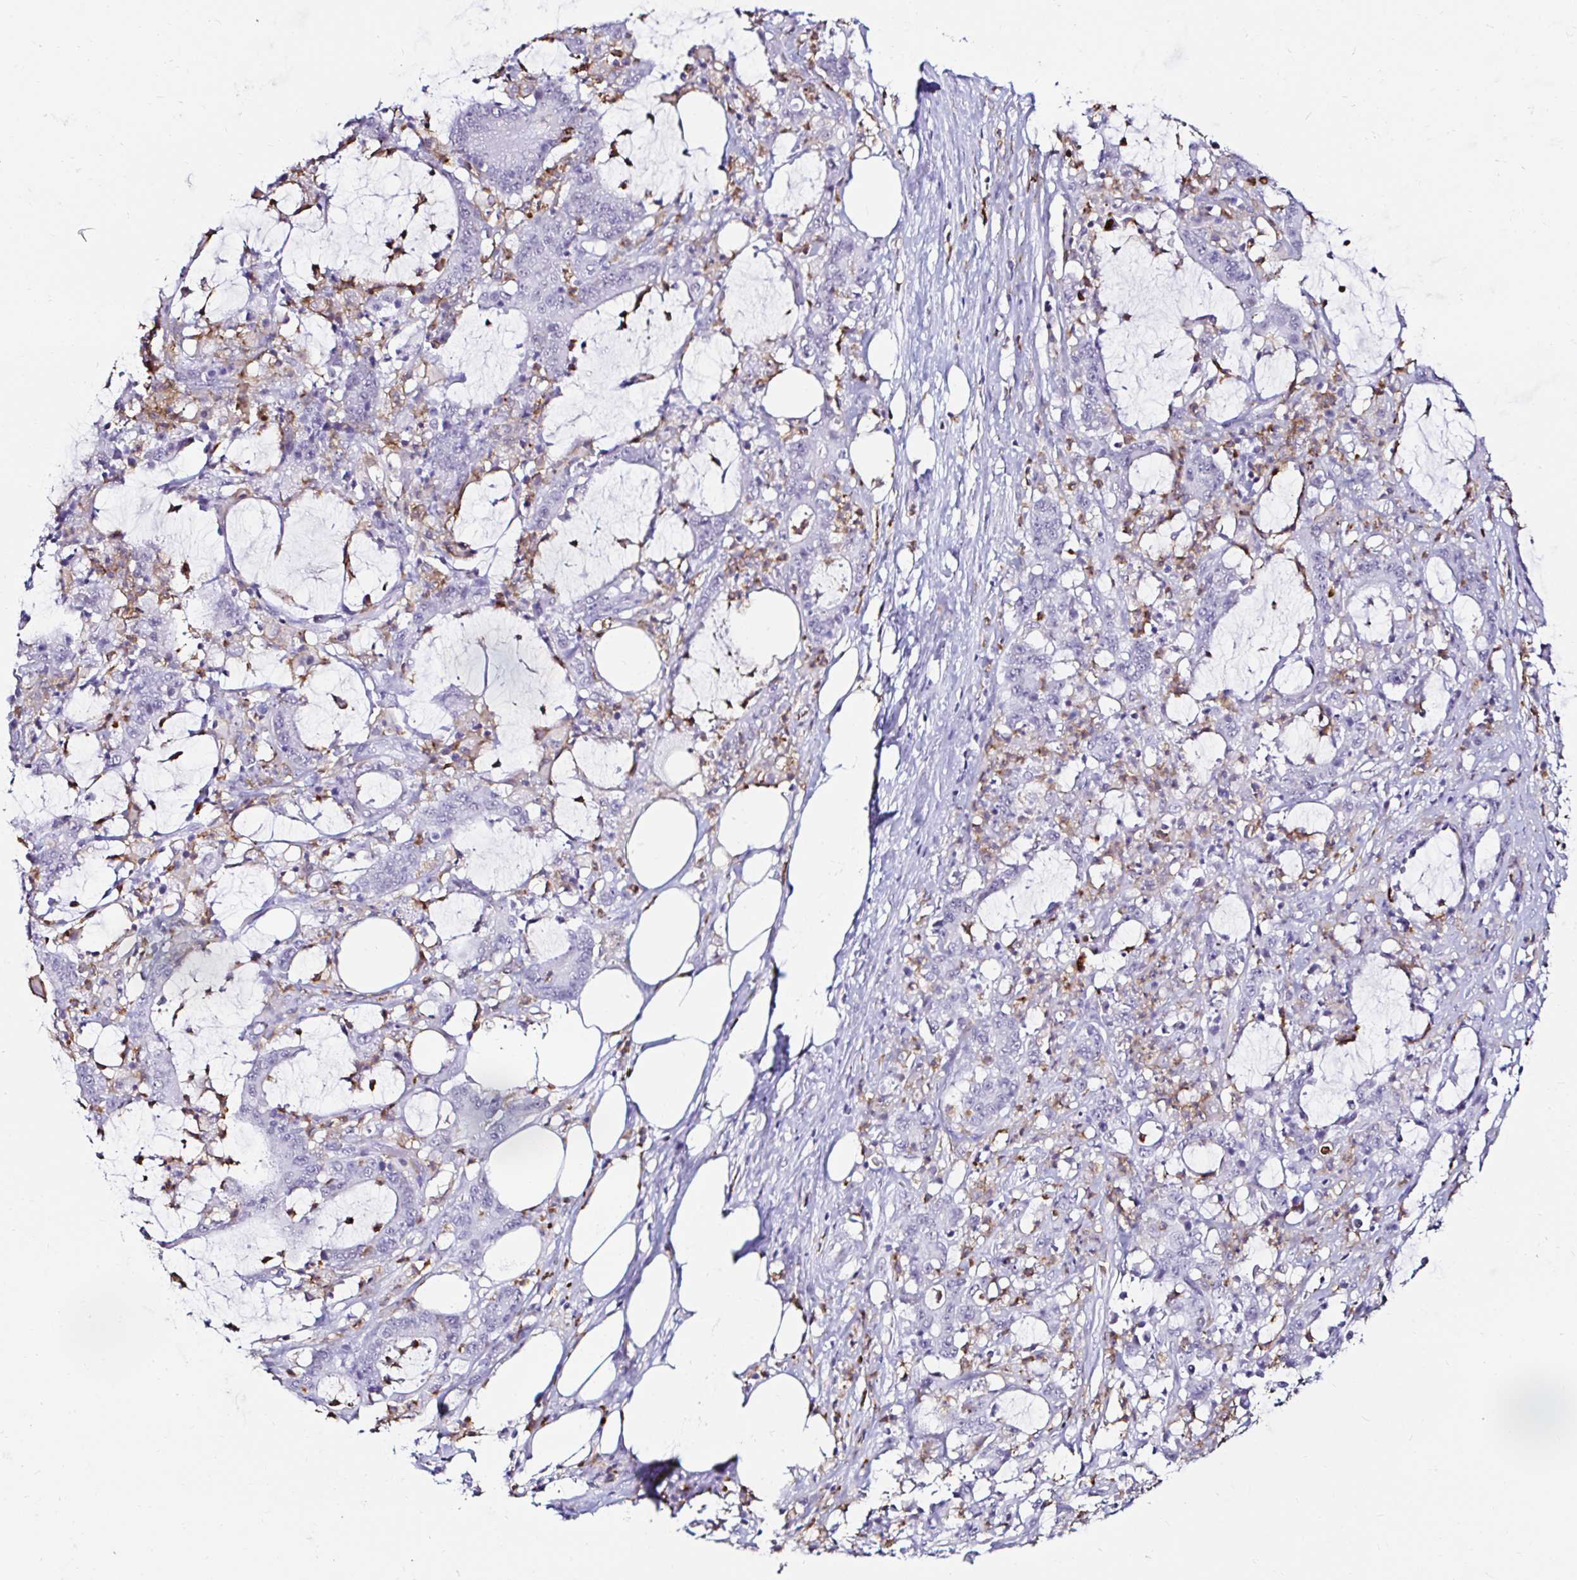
{"staining": {"intensity": "negative", "quantity": "none", "location": "none"}, "tissue": "stomach cancer", "cell_type": "Tumor cells", "image_type": "cancer", "snomed": [{"axis": "morphology", "description": "Adenocarcinoma, NOS"}, {"axis": "topography", "description": "Stomach, upper"}], "caption": "DAB immunohistochemical staining of stomach cancer (adenocarcinoma) displays no significant positivity in tumor cells.", "gene": "CYBB", "patient": {"sex": "male", "age": 68}}